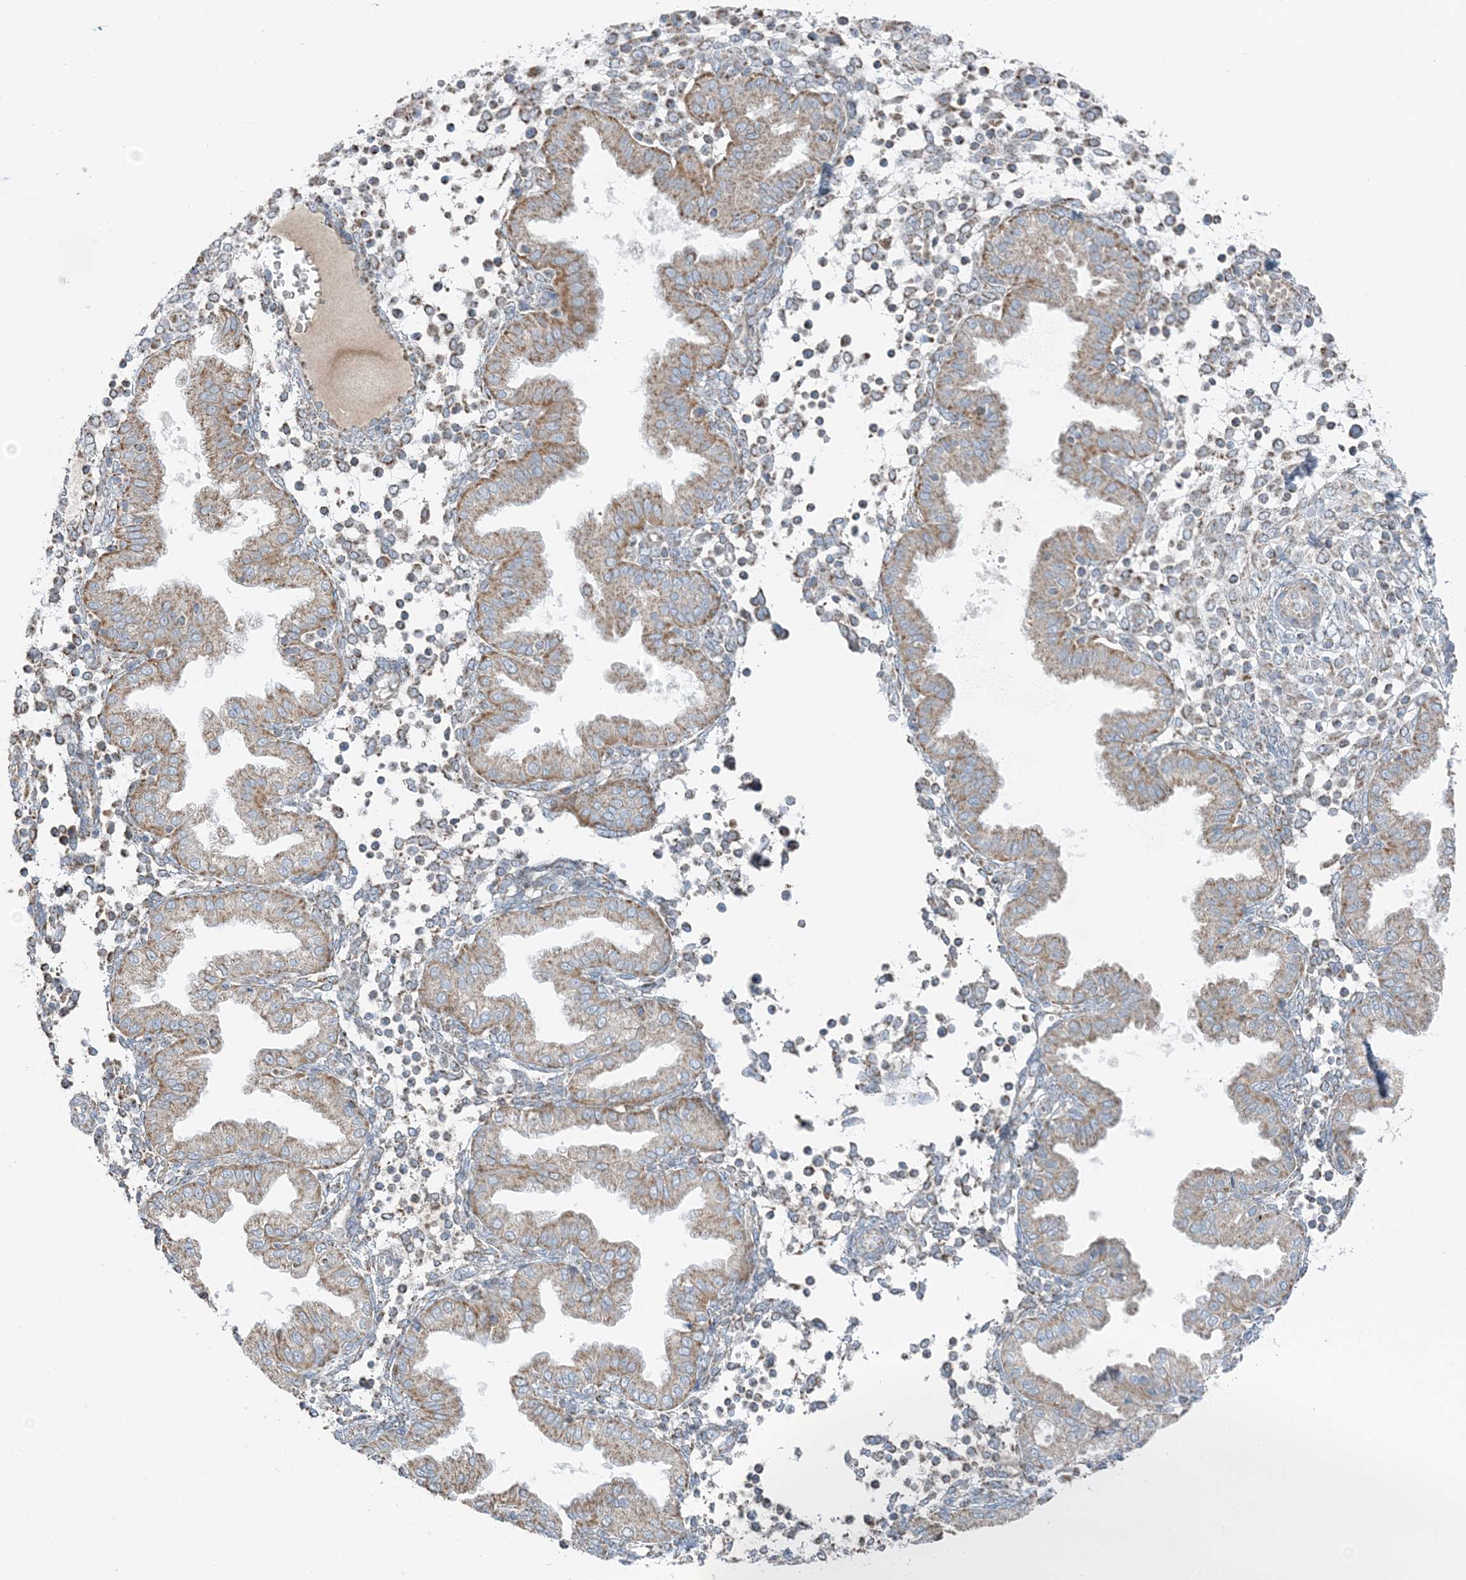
{"staining": {"intensity": "moderate", "quantity": "<25%", "location": "cytoplasmic/membranous"}, "tissue": "endometrium", "cell_type": "Cells in endometrial stroma", "image_type": "normal", "snomed": [{"axis": "morphology", "description": "Normal tissue, NOS"}, {"axis": "topography", "description": "Endometrium"}], "caption": "Endometrium stained with a brown dye shows moderate cytoplasmic/membranous positive staining in approximately <25% of cells in endometrial stroma.", "gene": "SLC22A16", "patient": {"sex": "female", "age": 53}}